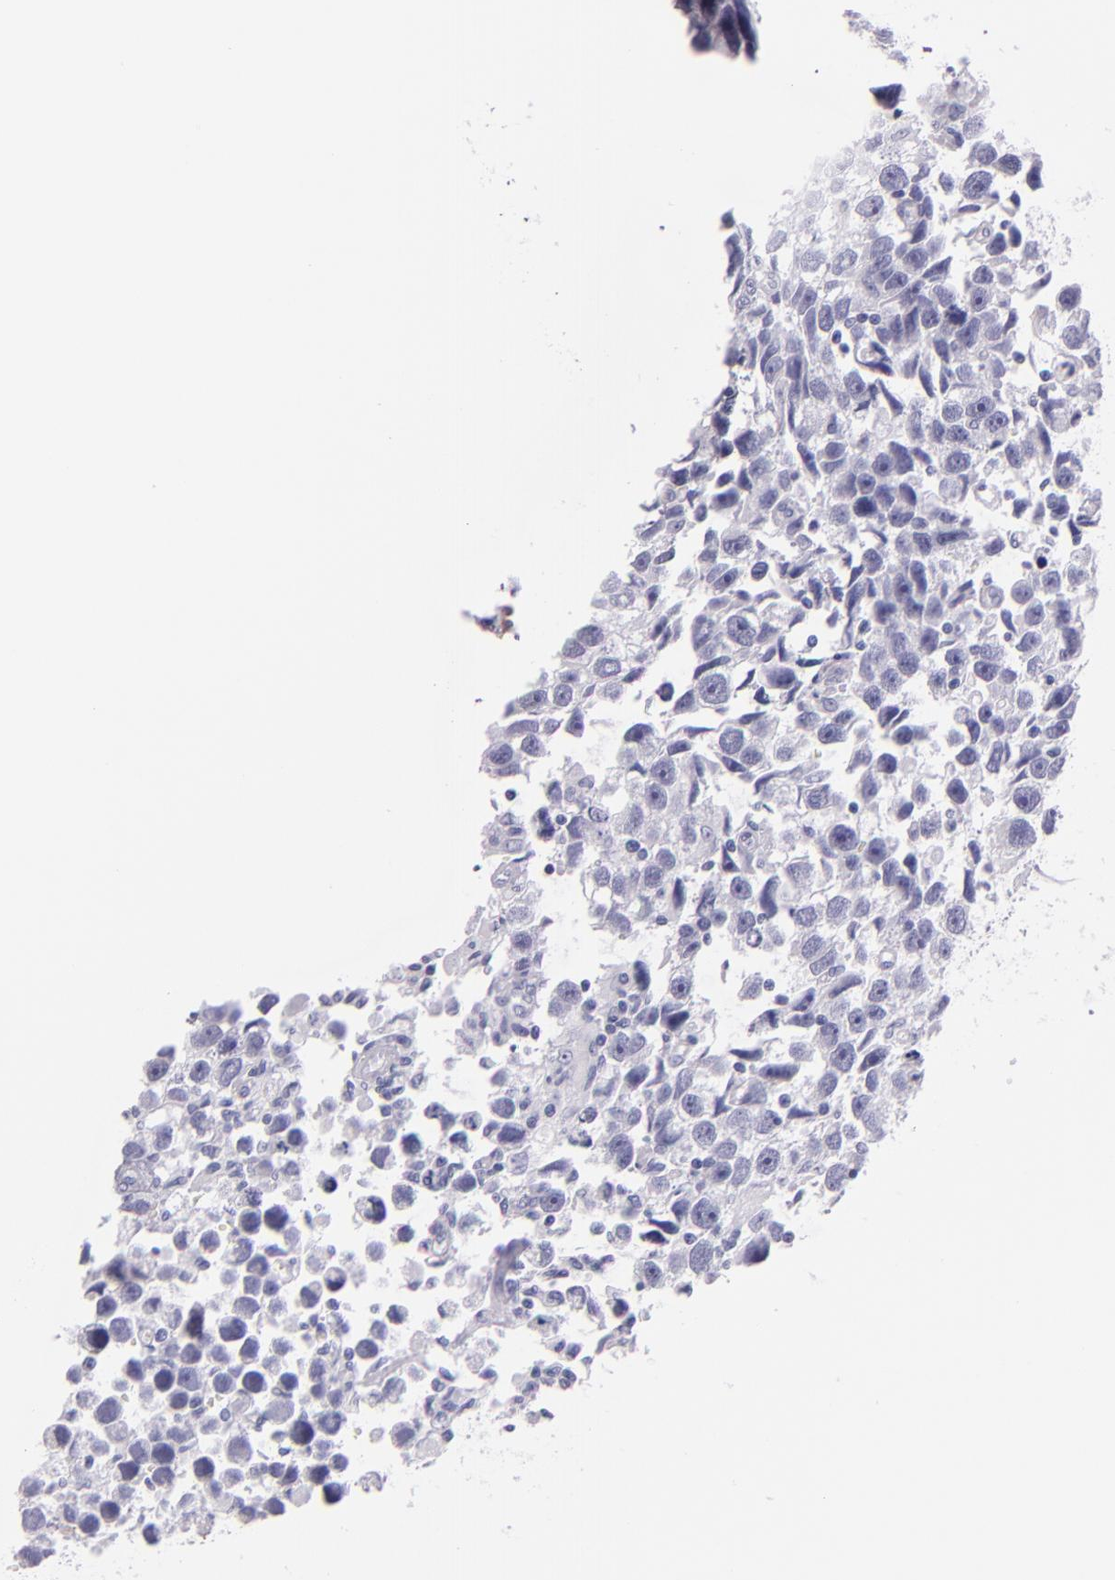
{"staining": {"intensity": "negative", "quantity": "none", "location": "none"}, "tissue": "testis cancer", "cell_type": "Tumor cells", "image_type": "cancer", "snomed": [{"axis": "morphology", "description": "Seminoma, NOS"}, {"axis": "topography", "description": "Testis"}], "caption": "The immunohistochemistry image has no significant expression in tumor cells of testis seminoma tissue.", "gene": "SELP", "patient": {"sex": "male", "age": 43}}